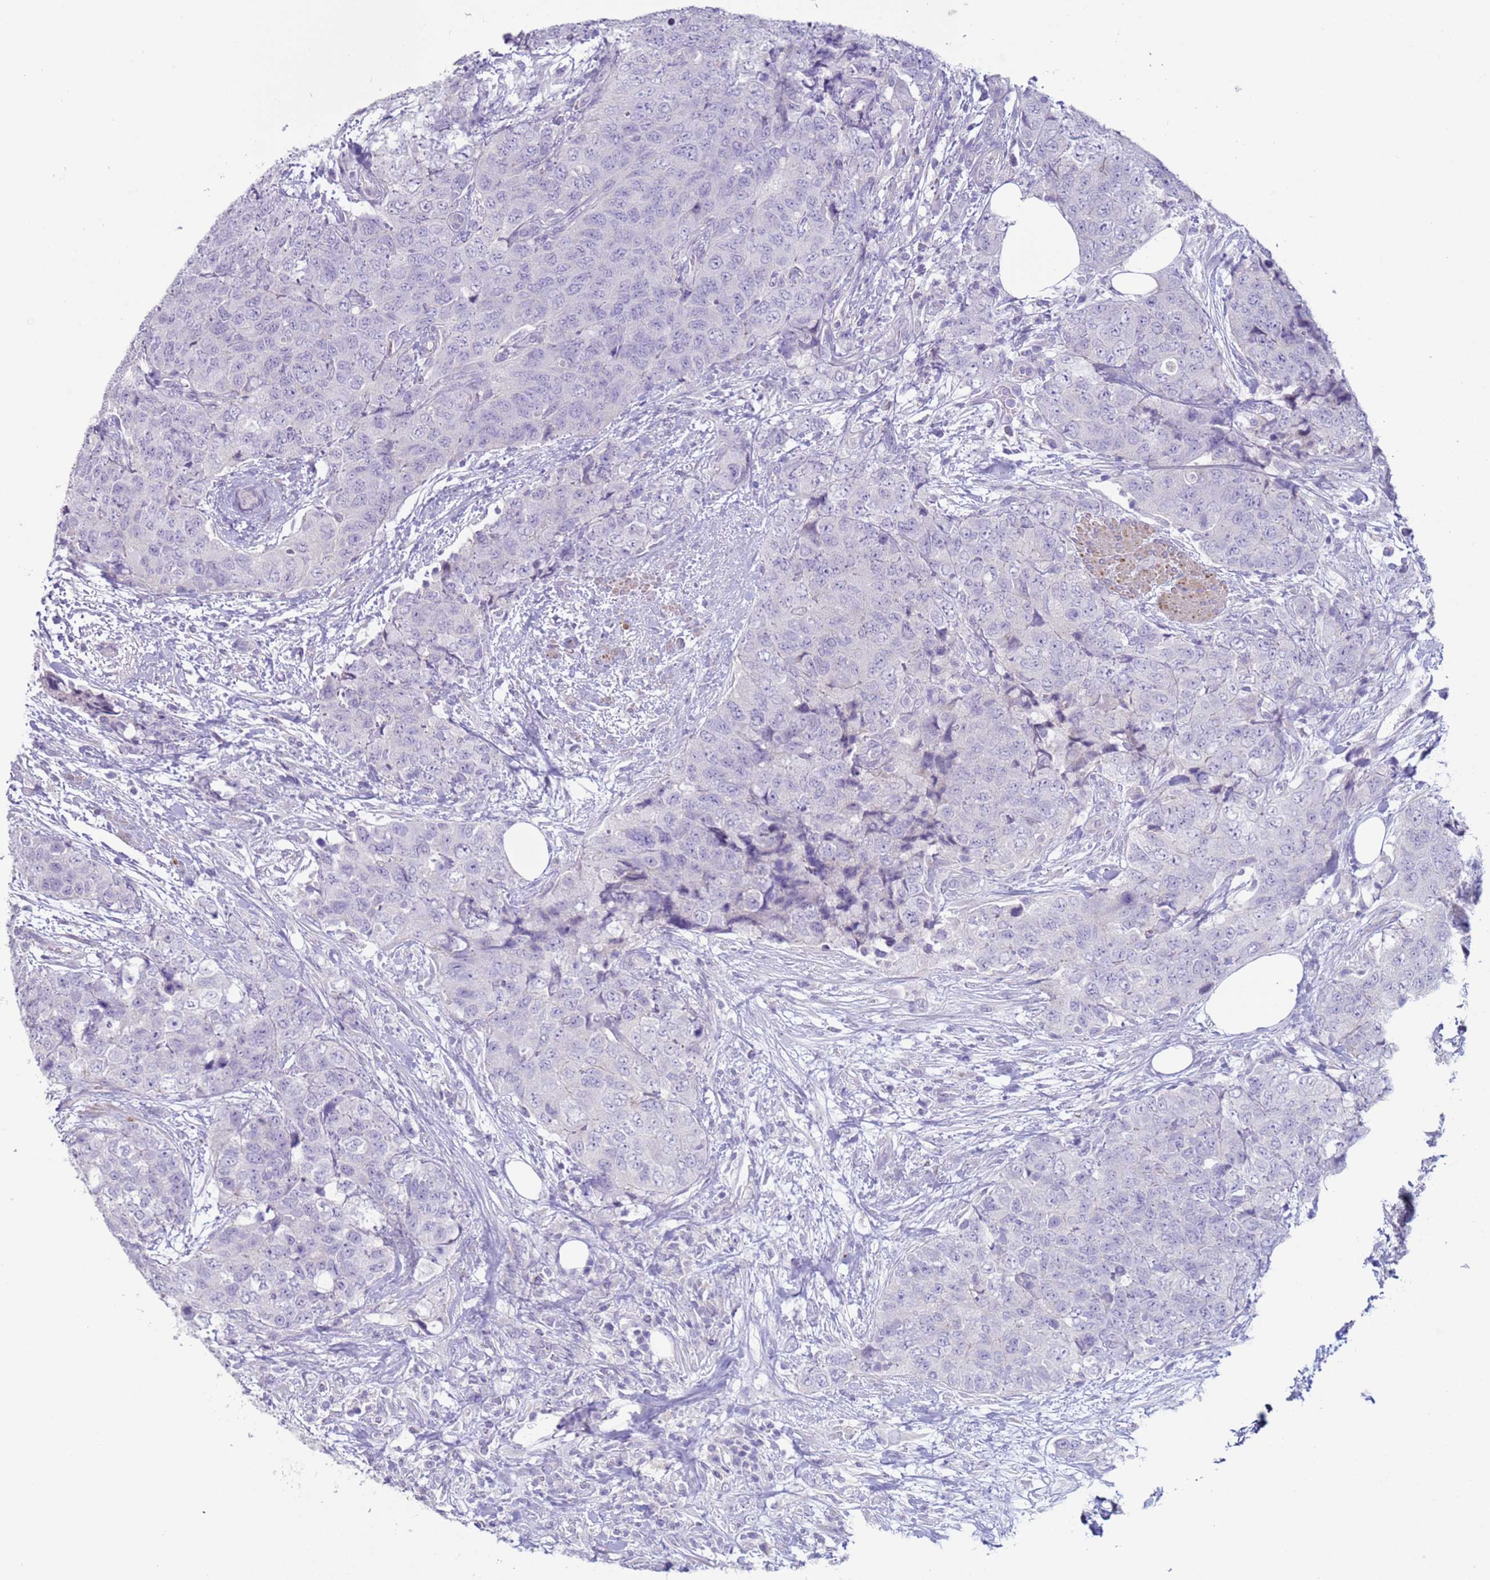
{"staining": {"intensity": "negative", "quantity": "none", "location": "none"}, "tissue": "urothelial cancer", "cell_type": "Tumor cells", "image_type": "cancer", "snomed": [{"axis": "morphology", "description": "Urothelial carcinoma, High grade"}, {"axis": "topography", "description": "Urinary bladder"}], "caption": "Urothelial carcinoma (high-grade) stained for a protein using immunohistochemistry (IHC) exhibits no staining tumor cells.", "gene": "NPAP1", "patient": {"sex": "female", "age": 78}}